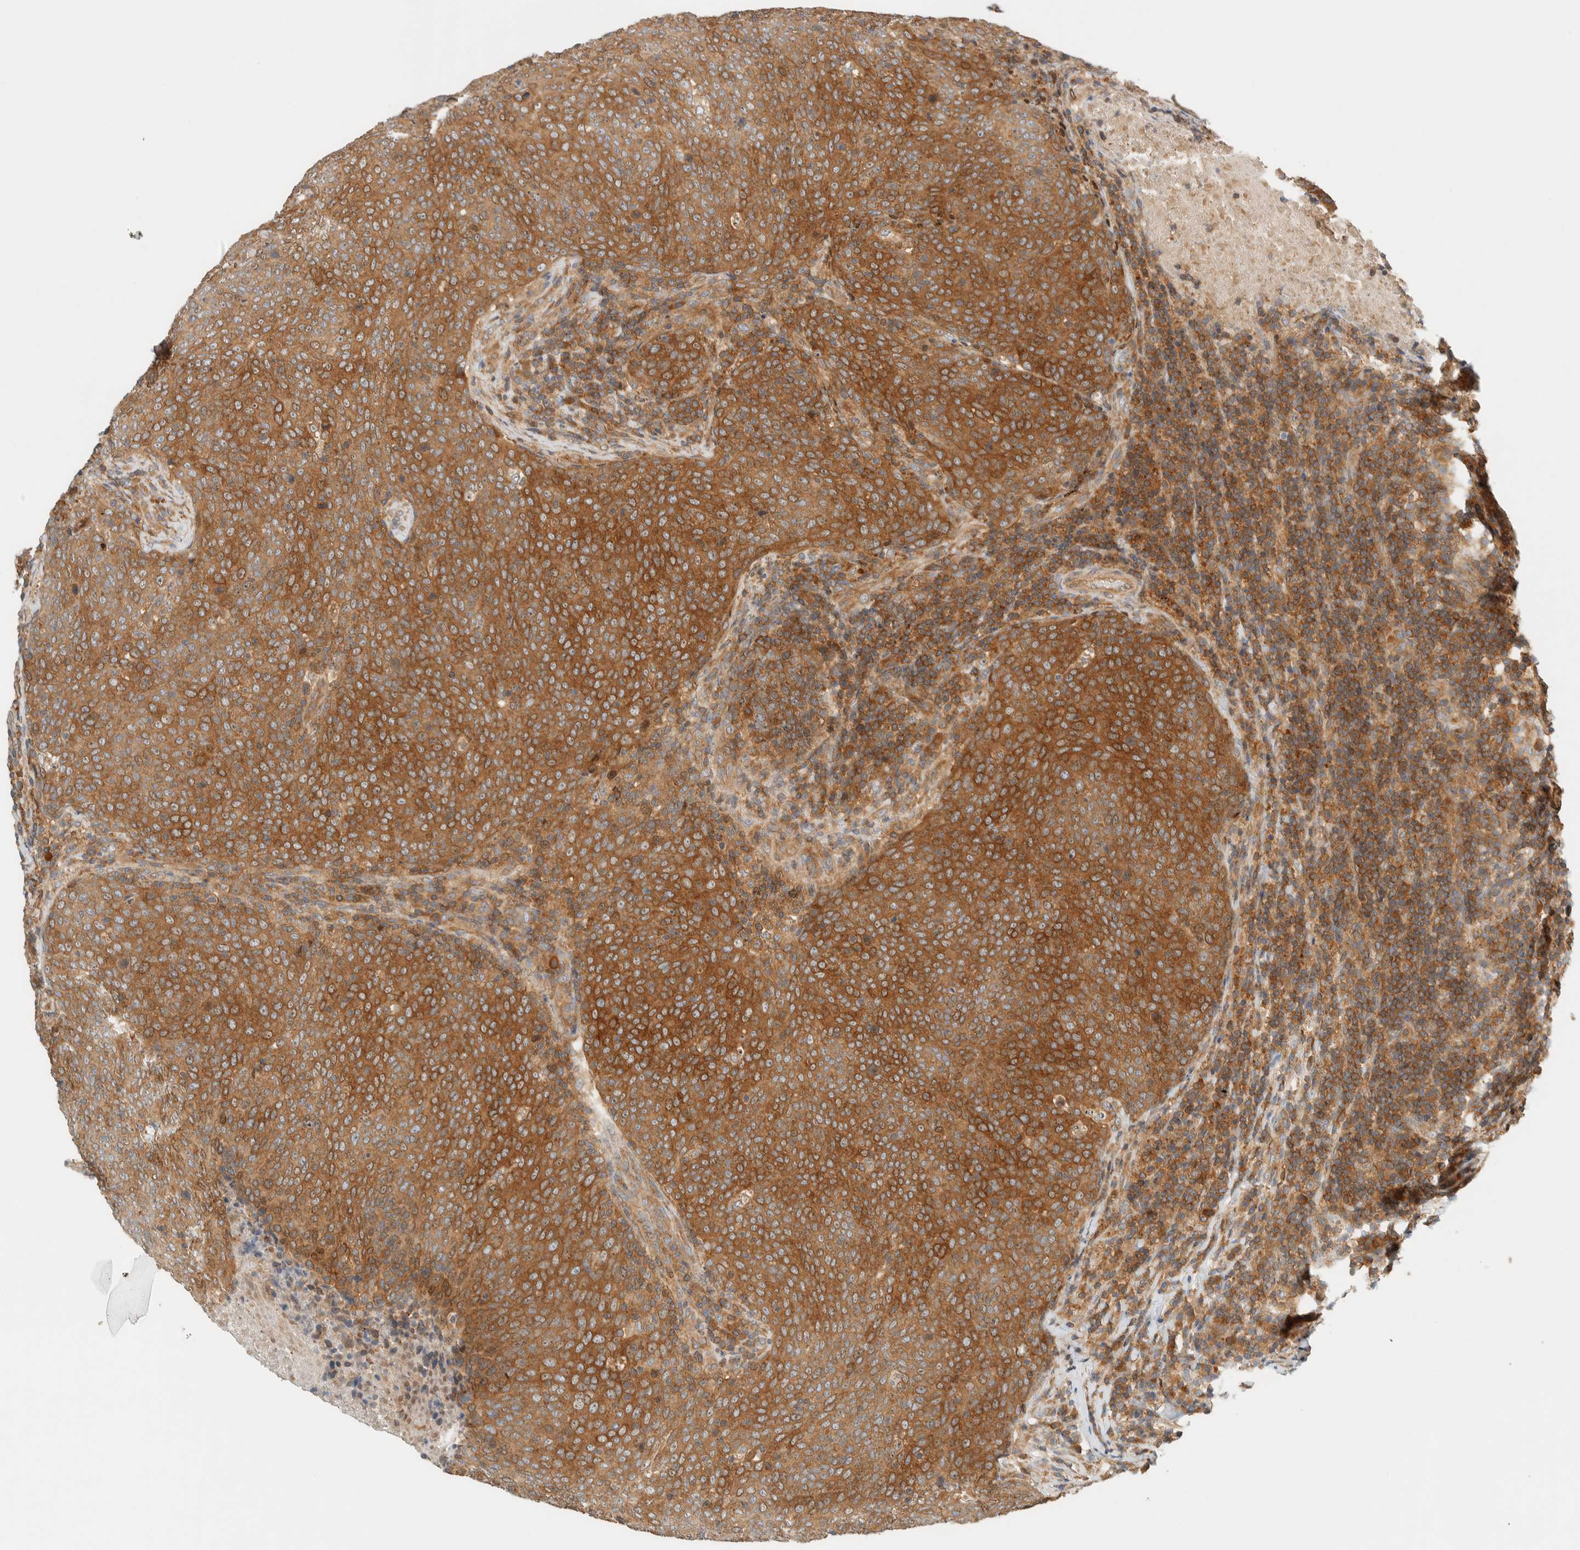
{"staining": {"intensity": "moderate", "quantity": ">75%", "location": "cytoplasmic/membranous"}, "tissue": "head and neck cancer", "cell_type": "Tumor cells", "image_type": "cancer", "snomed": [{"axis": "morphology", "description": "Squamous cell carcinoma, NOS"}, {"axis": "morphology", "description": "Squamous cell carcinoma, metastatic, NOS"}, {"axis": "topography", "description": "Lymph node"}, {"axis": "topography", "description": "Head-Neck"}], "caption": "An image of human head and neck squamous cell carcinoma stained for a protein demonstrates moderate cytoplasmic/membranous brown staining in tumor cells. The protein of interest is stained brown, and the nuclei are stained in blue (DAB IHC with brightfield microscopy, high magnification).", "gene": "ARFGEF1", "patient": {"sex": "male", "age": 62}}